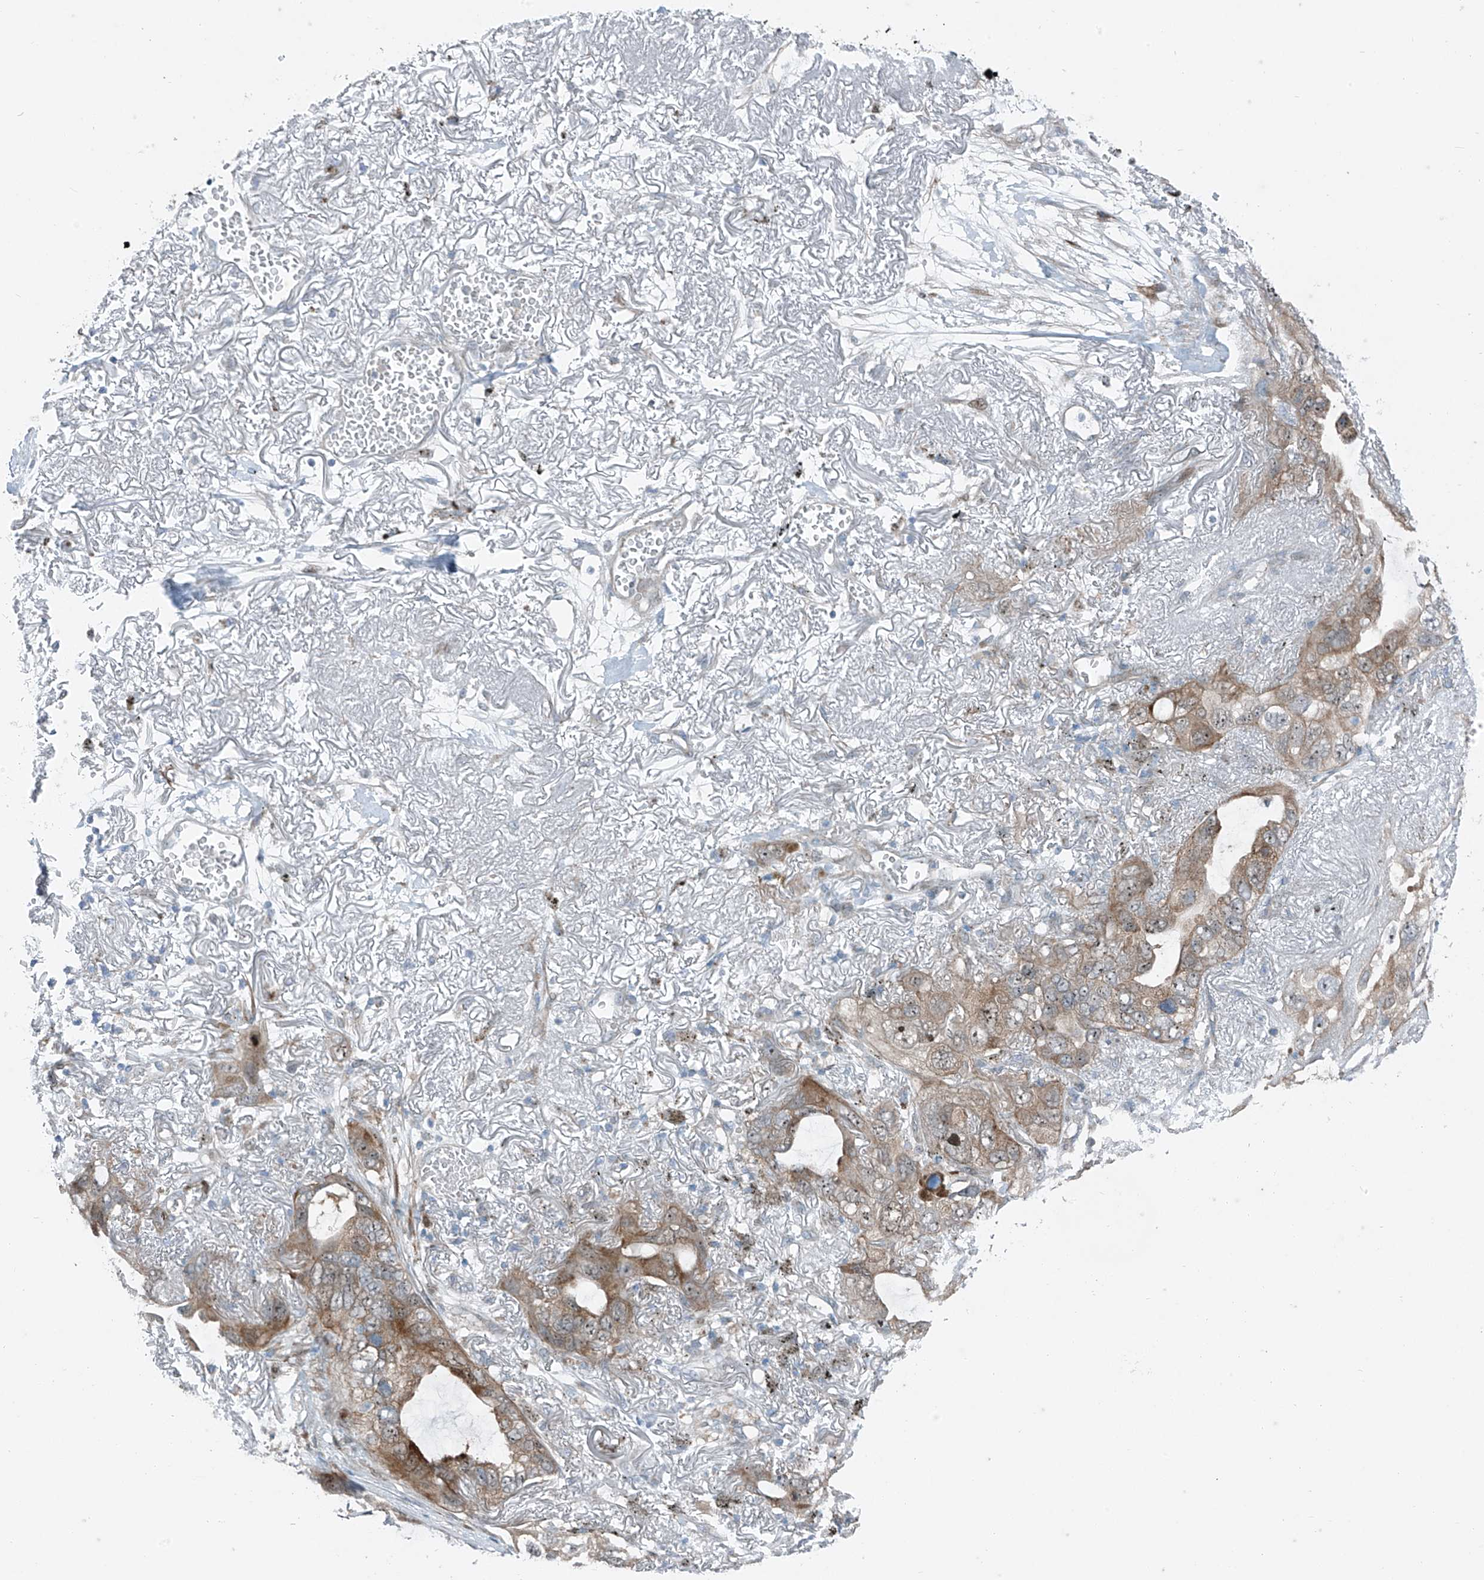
{"staining": {"intensity": "moderate", "quantity": "25%-75%", "location": "cytoplasmic/membranous,nuclear"}, "tissue": "lung cancer", "cell_type": "Tumor cells", "image_type": "cancer", "snomed": [{"axis": "morphology", "description": "Squamous cell carcinoma, NOS"}, {"axis": "topography", "description": "Lung"}], "caption": "Protein expression analysis of human lung squamous cell carcinoma reveals moderate cytoplasmic/membranous and nuclear expression in about 25%-75% of tumor cells.", "gene": "PPCS", "patient": {"sex": "female", "age": 73}}